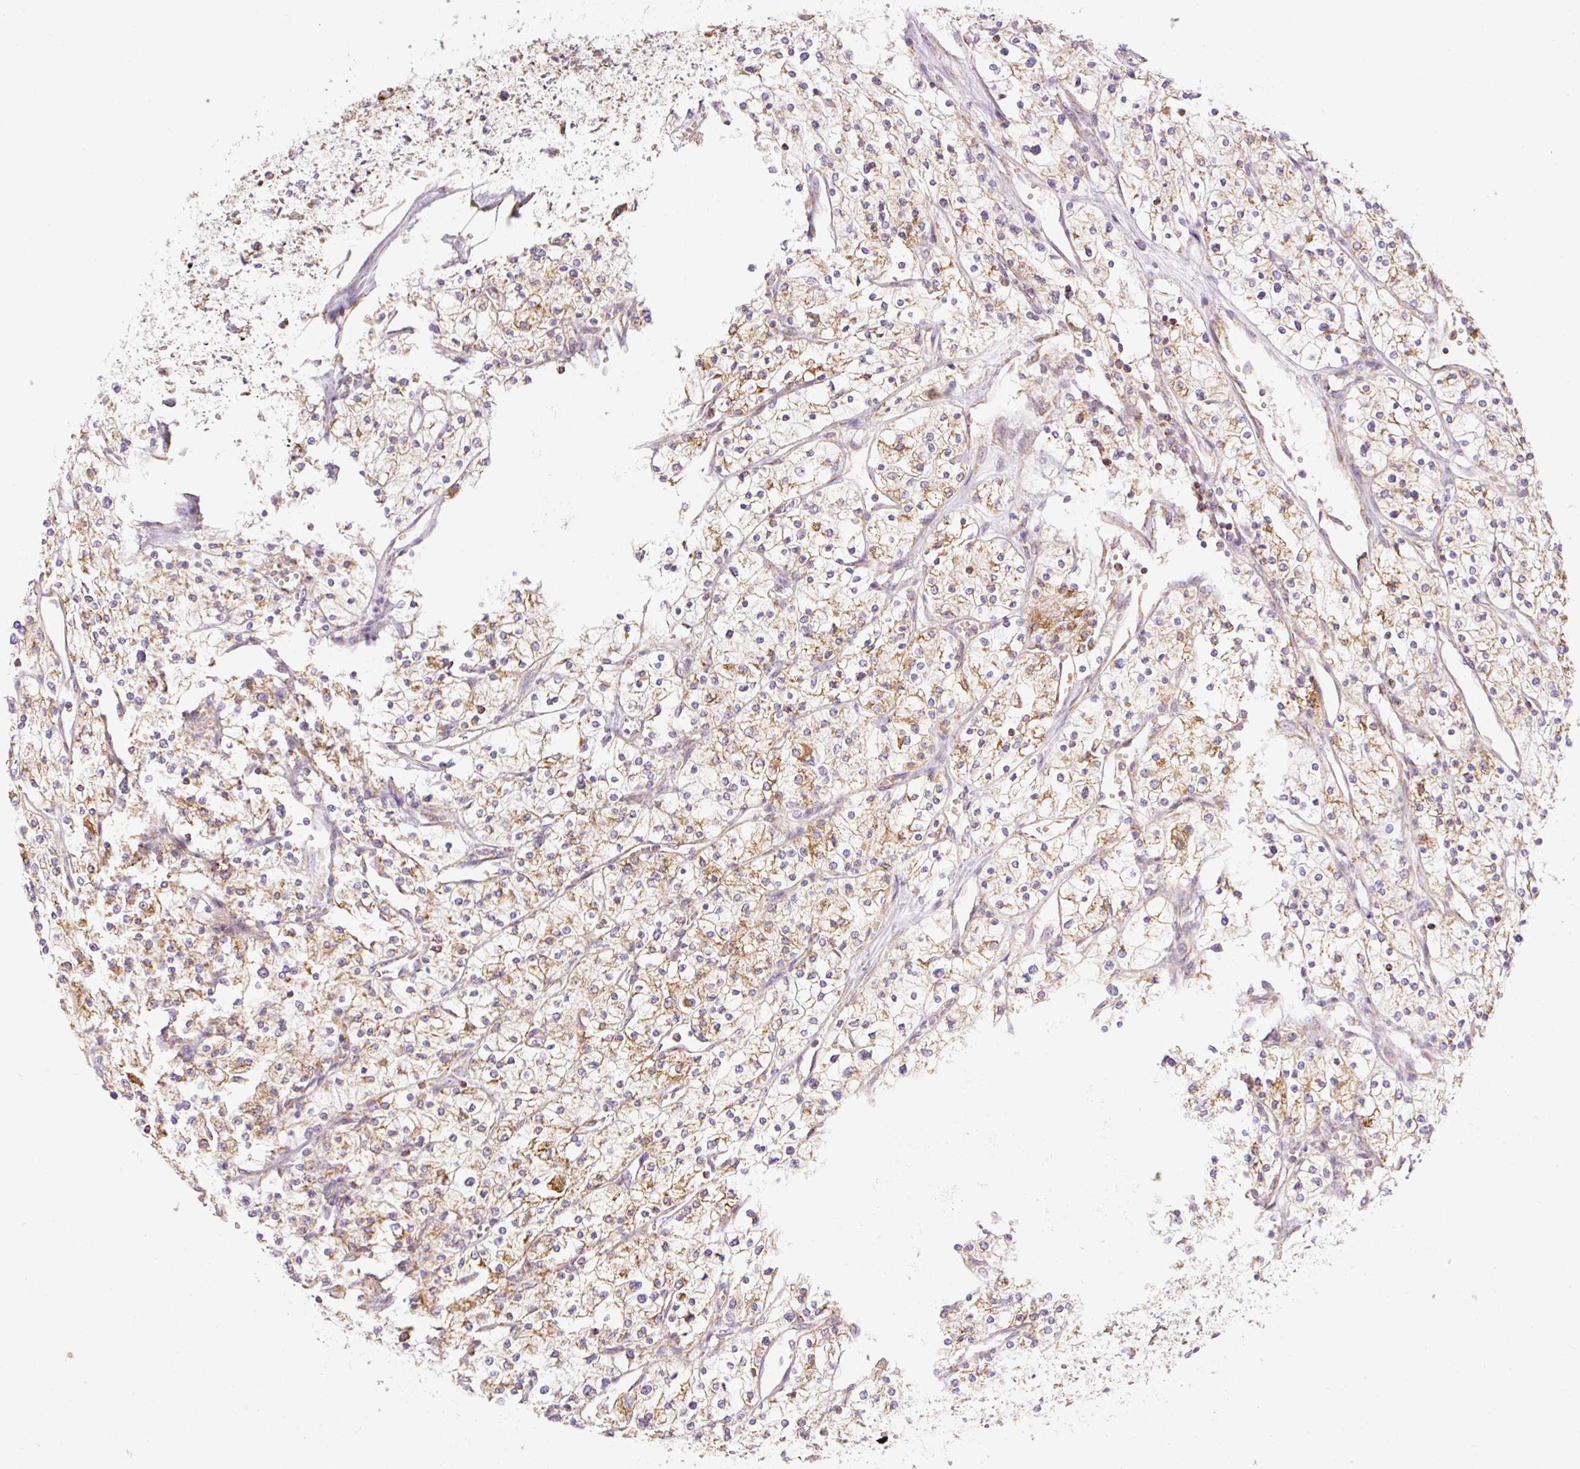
{"staining": {"intensity": "moderate", "quantity": ">75%", "location": "cytoplasmic/membranous"}, "tissue": "renal cancer", "cell_type": "Tumor cells", "image_type": "cancer", "snomed": [{"axis": "morphology", "description": "Adenocarcinoma, NOS"}, {"axis": "topography", "description": "Kidney"}], "caption": "Immunohistochemistry (IHC) staining of renal cancer (adenocarcinoma), which displays medium levels of moderate cytoplasmic/membranous expression in about >75% of tumor cells indicating moderate cytoplasmic/membranous protein expression. The staining was performed using DAB (3,3'-diaminobenzidine) (brown) for protein detection and nuclei were counterstained in hematoxylin (blue).", "gene": "GOSR2", "patient": {"sex": "male", "age": 80}}